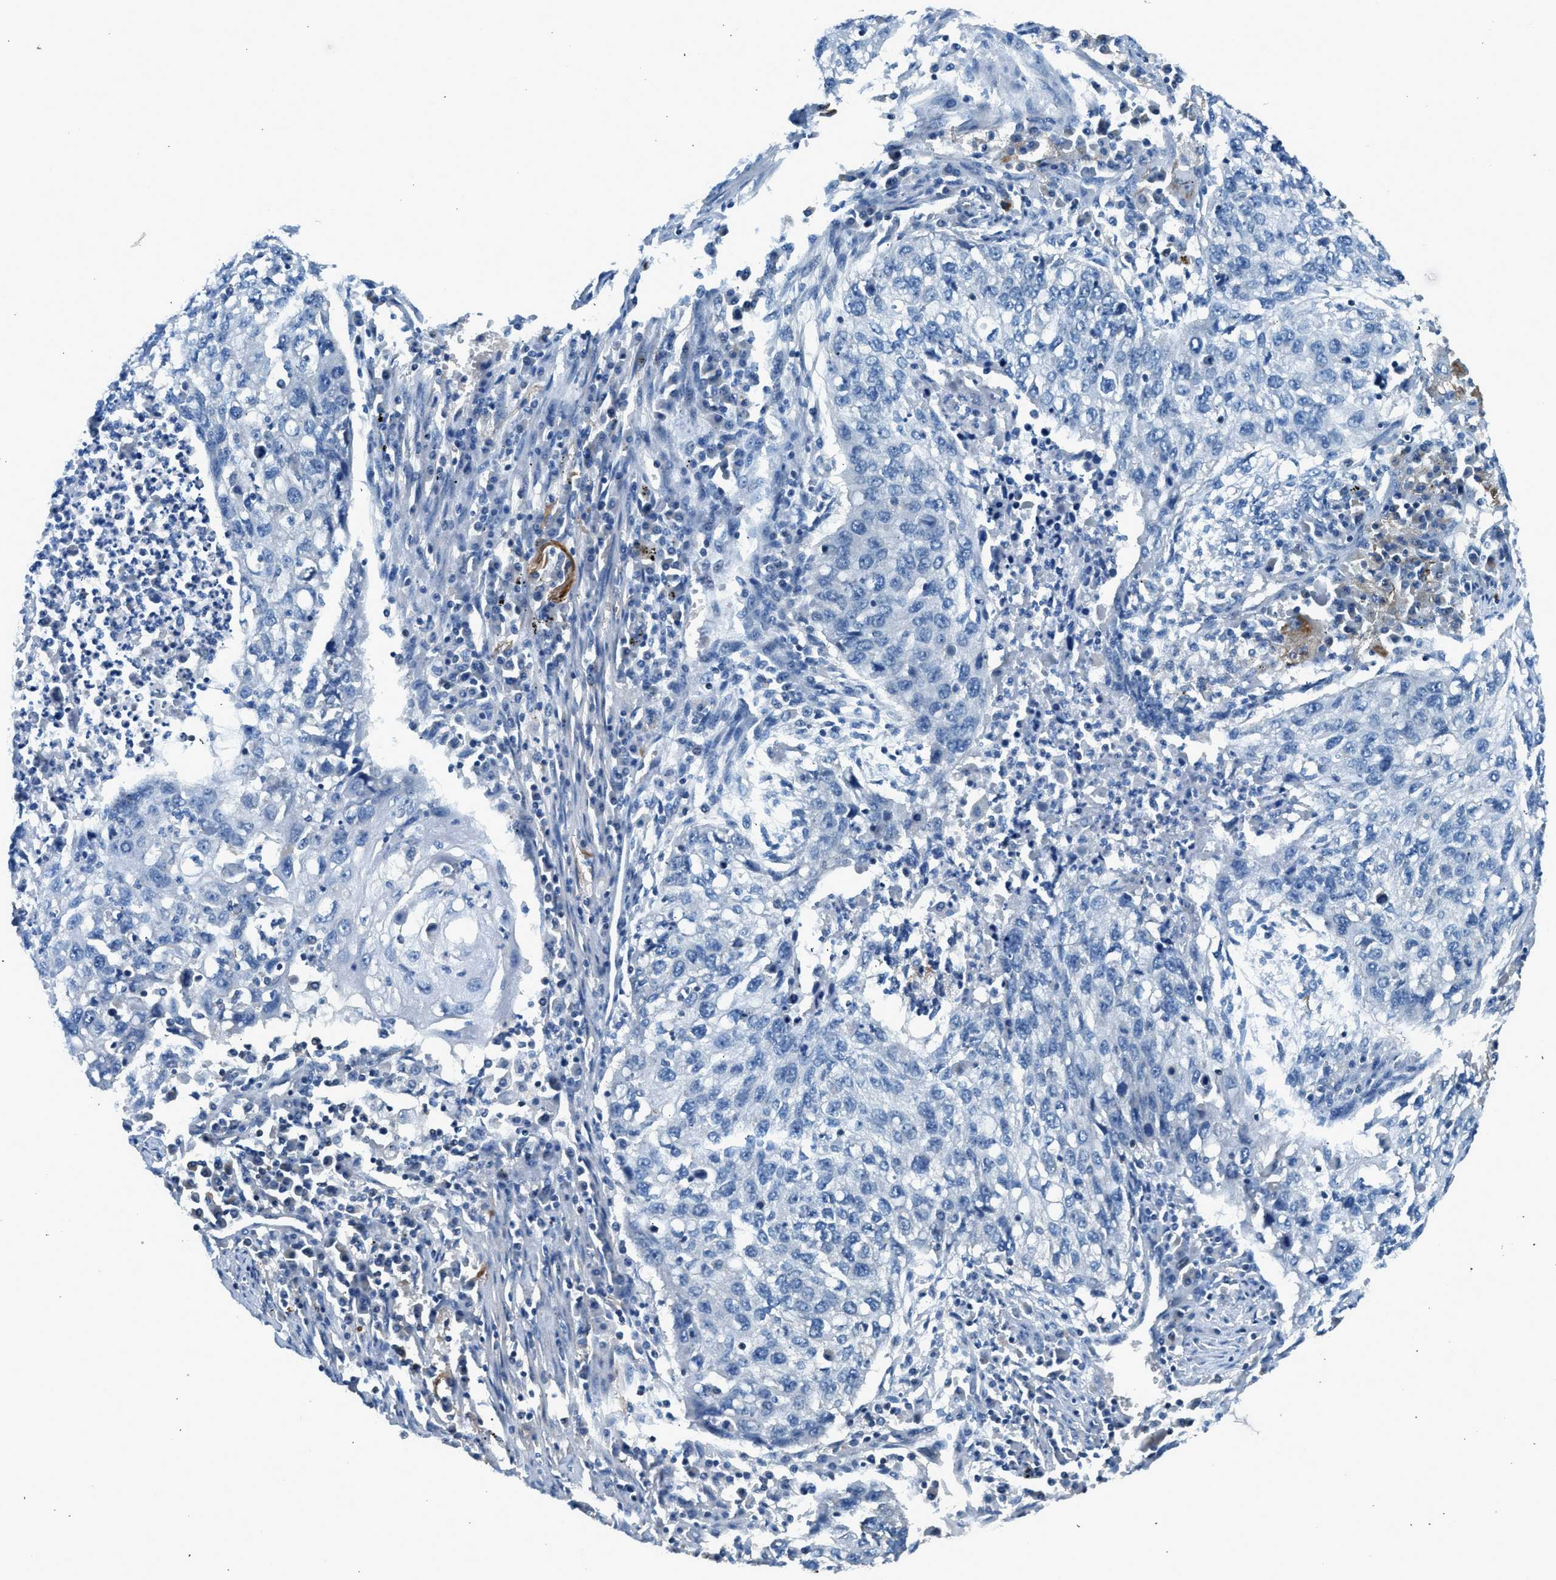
{"staining": {"intensity": "negative", "quantity": "none", "location": "none"}, "tissue": "lung cancer", "cell_type": "Tumor cells", "image_type": "cancer", "snomed": [{"axis": "morphology", "description": "Squamous cell carcinoma, NOS"}, {"axis": "topography", "description": "Lung"}], "caption": "A high-resolution photomicrograph shows IHC staining of squamous cell carcinoma (lung), which exhibits no significant positivity in tumor cells.", "gene": "LMLN", "patient": {"sex": "female", "age": 63}}